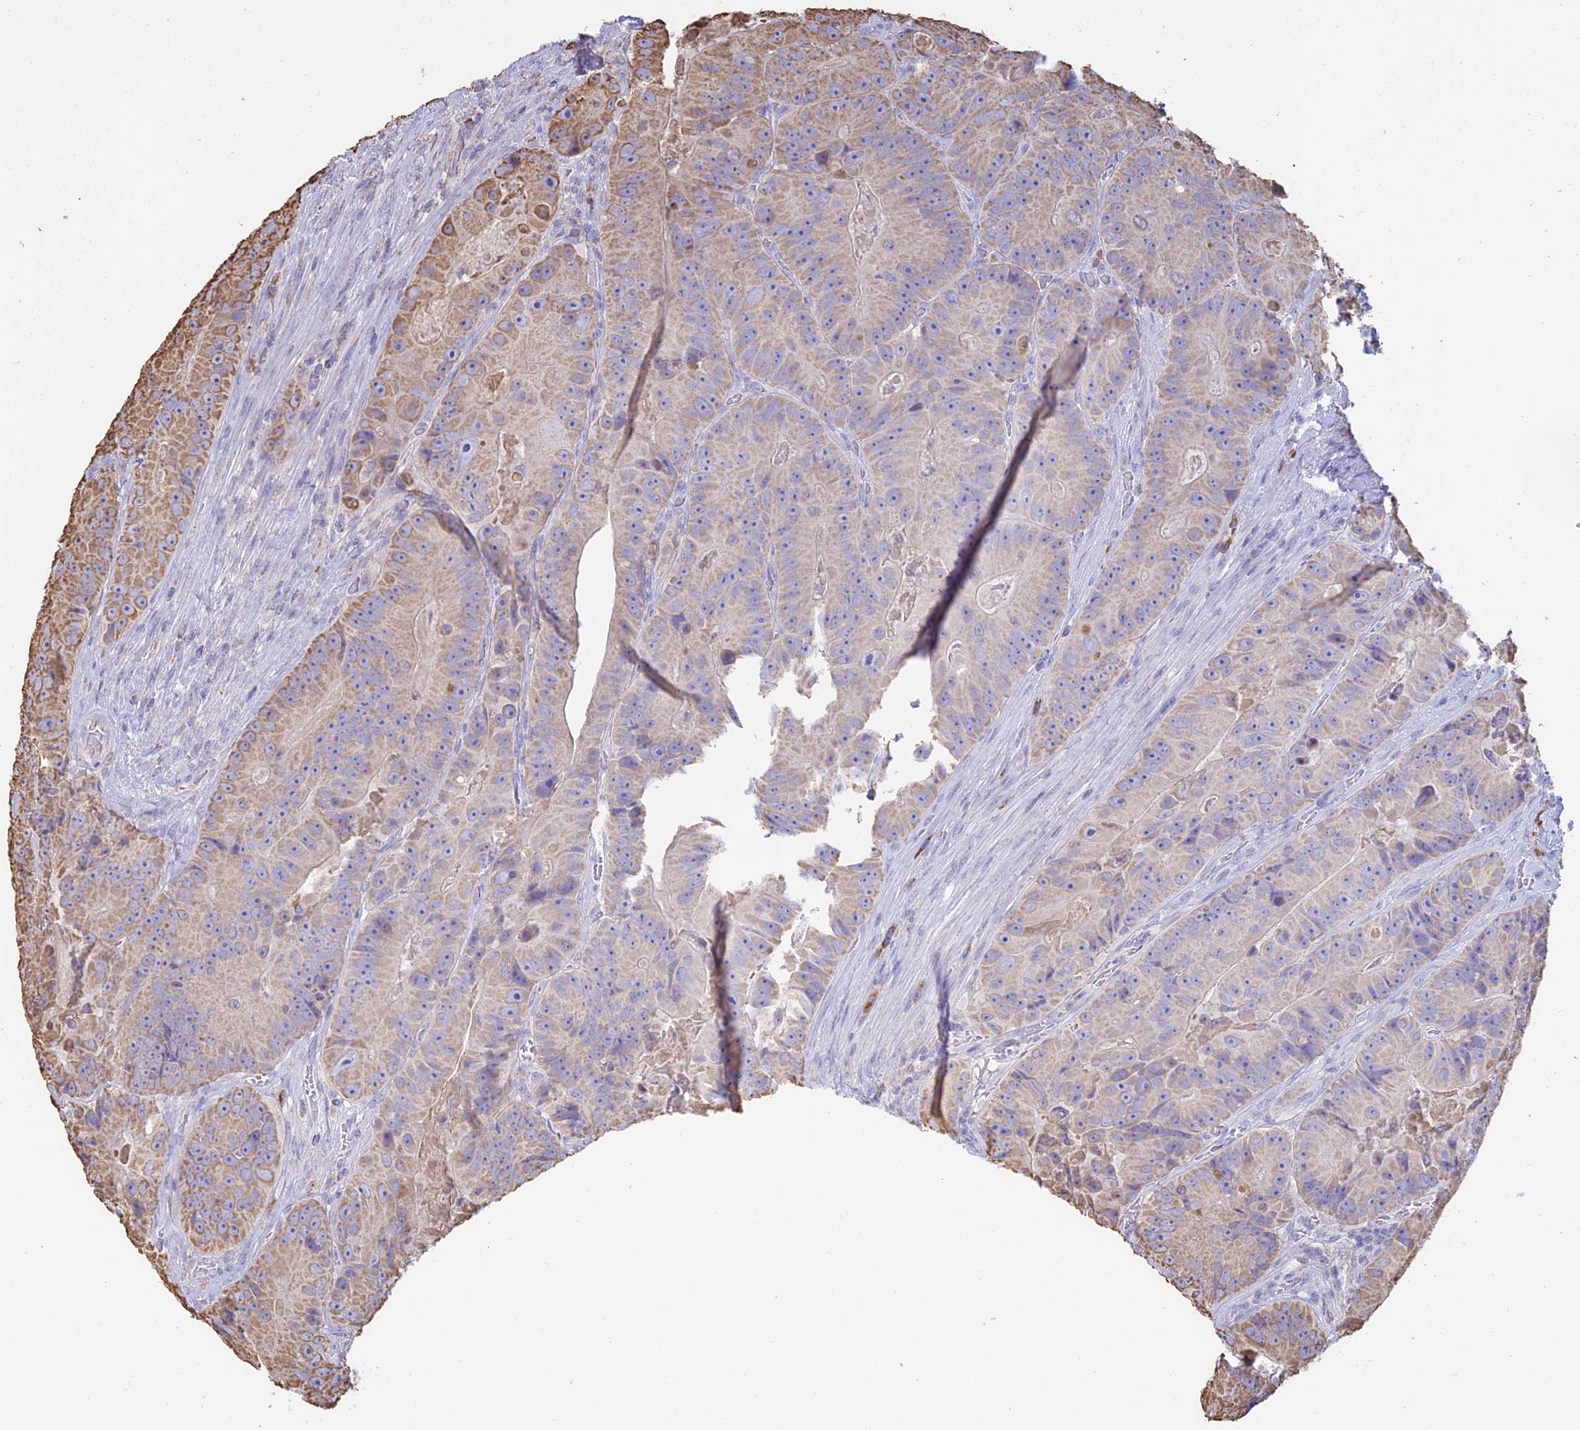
{"staining": {"intensity": "moderate", "quantity": "<25%", "location": "cytoplasmic/membranous"}, "tissue": "colorectal cancer", "cell_type": "Tumor cells", "image_type": "cancer", "snomed": [{"axis": "morphology", "description": "Adenocarcinoma, NOS"}, {"axis": "topography", "description": "Colon"}], "caption": "Immunohistochemistry (IHC) of colorectal cancer displays low levels of moderate cytoplasmic/membranous staining in about <25% of tumor cells.", "gene": "OR2W3", "patient": {"sex": "female", "age": 86}}